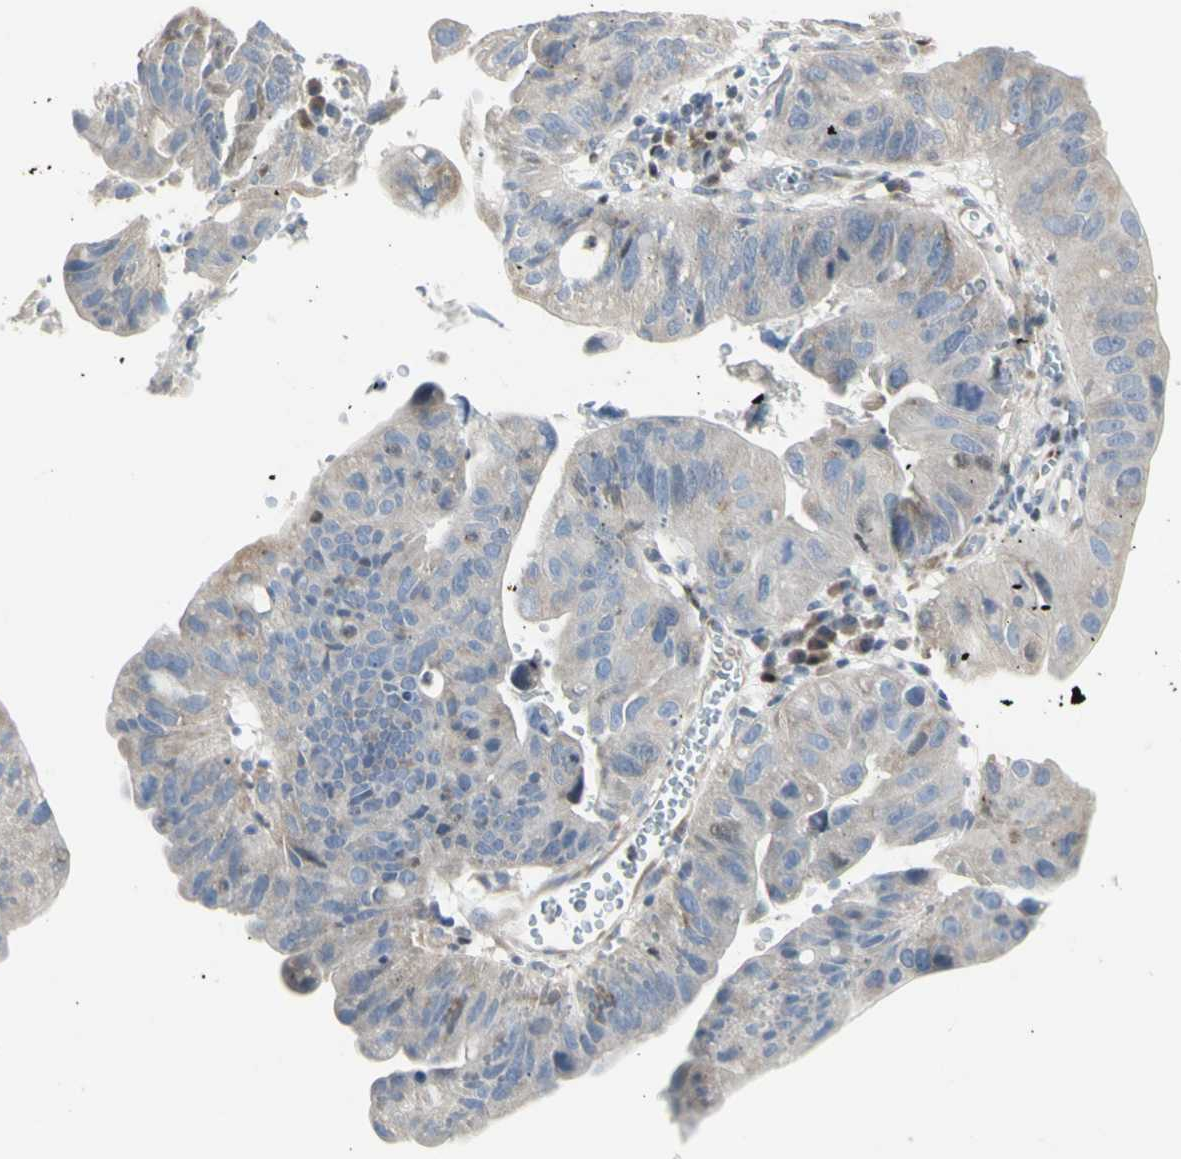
{"staining": {"intensity": "weak", "quantity": ">75%", "location": "cytoplasmic/membranous"}, "tissue": "stomach cancer", "cell_type": "Tumor cells", "image_type": "cancer", "snomed": [{"axis": "morphology", "description": "Adenocarcinoma, NOS"}, {"axis": "topography", "description": "Stomach"}], "caption": "Human stomach cancer stained with a brown dye displays weak cytoplasmic/membranous positive expression in approximately >75% of tumor cells.", "gene": "DHRS7B", "patient": {"sex": "male", "age": 59}}